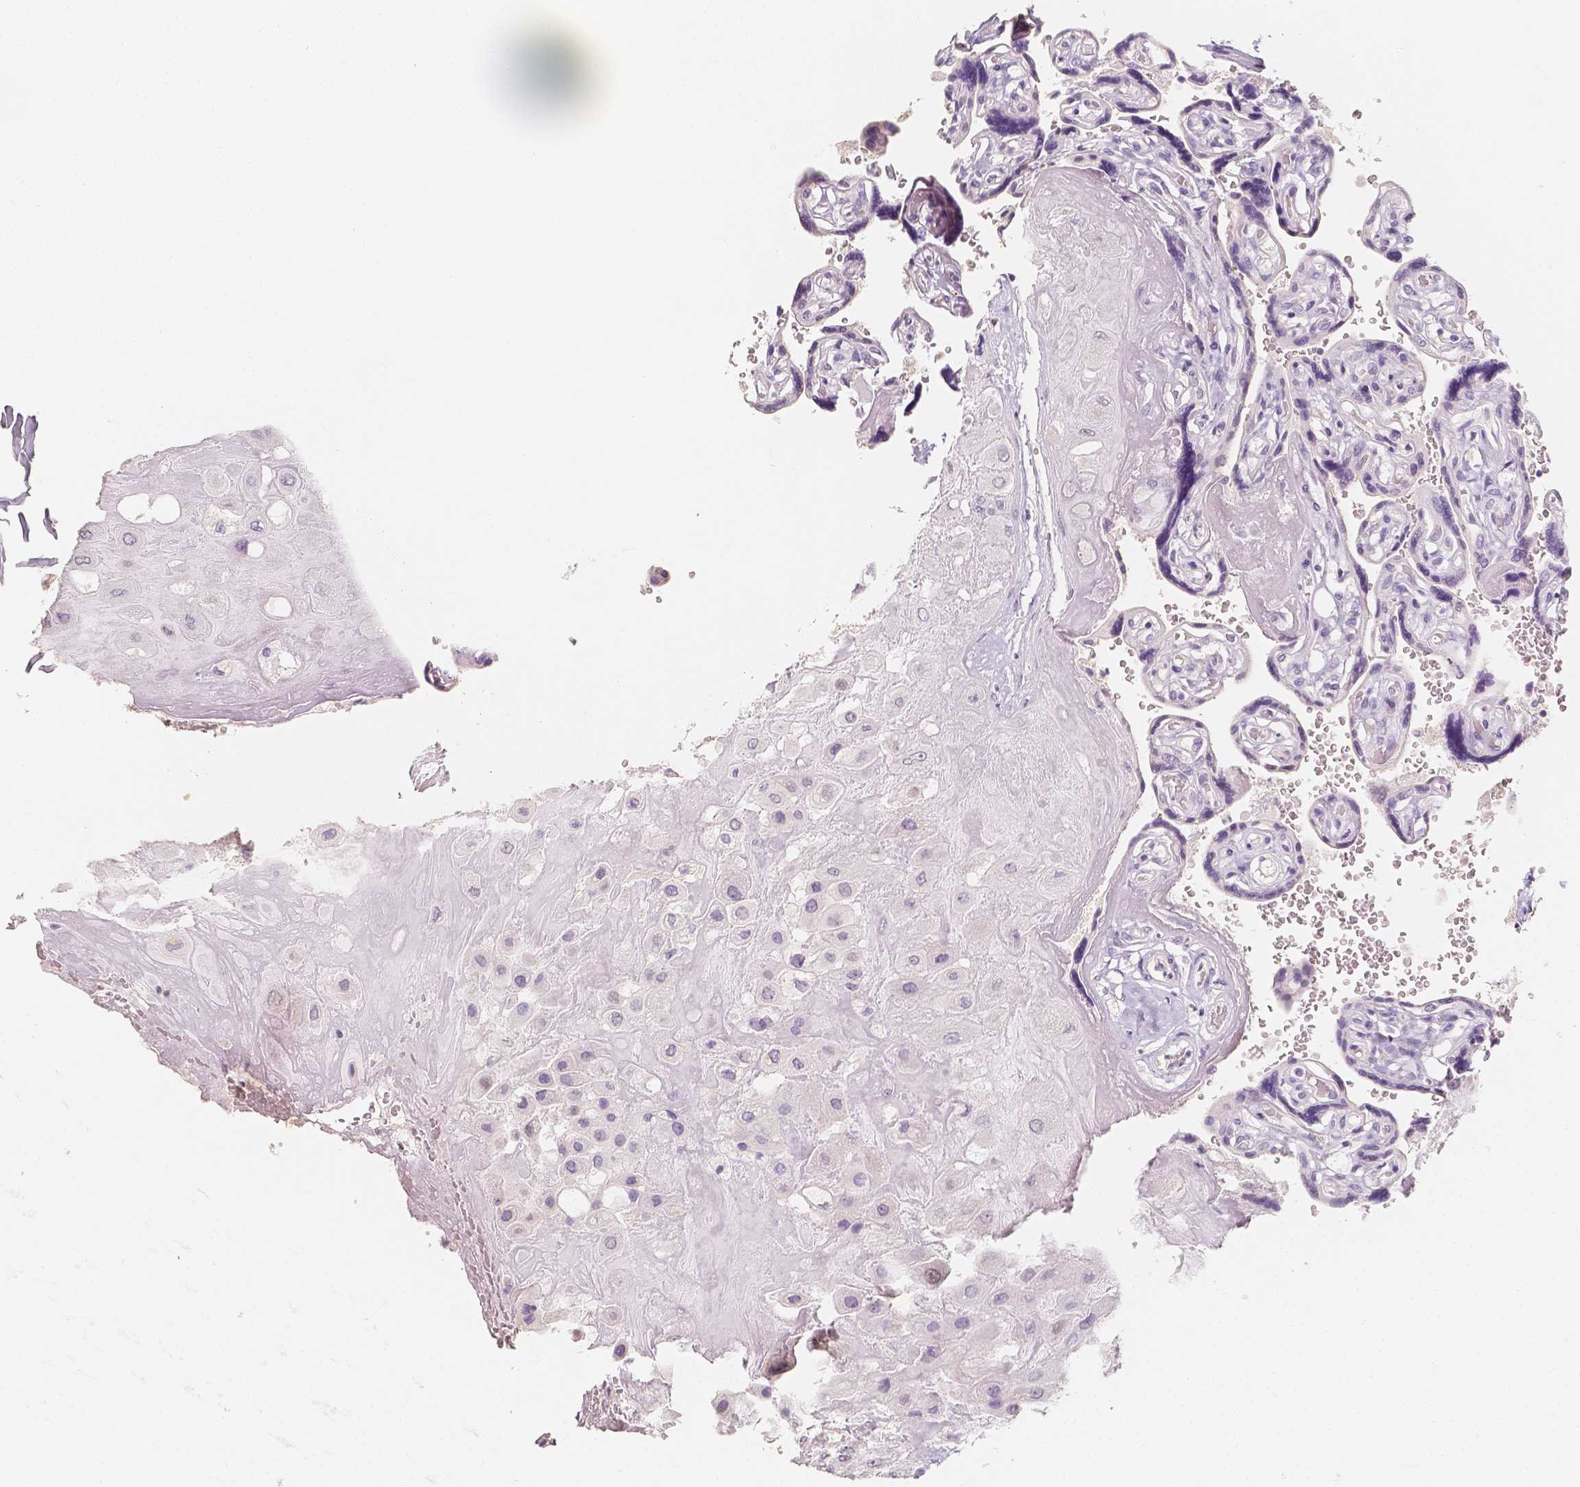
{"staining": {"intensity": "negative", "quantity": "none", "location": "none"}, "tissue": "placenta", "cell_type": "Decidual cells", "image_type": "normal", "snomed": [{"axis": "morphology", "description": "Normal tissue, NOS"}, {"axis": "topography", "description": "Placenta"}], "caption": "Immunohistochemistry image of normal placenta: human placenta stained with DAB shows no significant protein staining in decidual cells.", "gene": "NECAB2", "patient": {"sex": "female", "age": 32}}